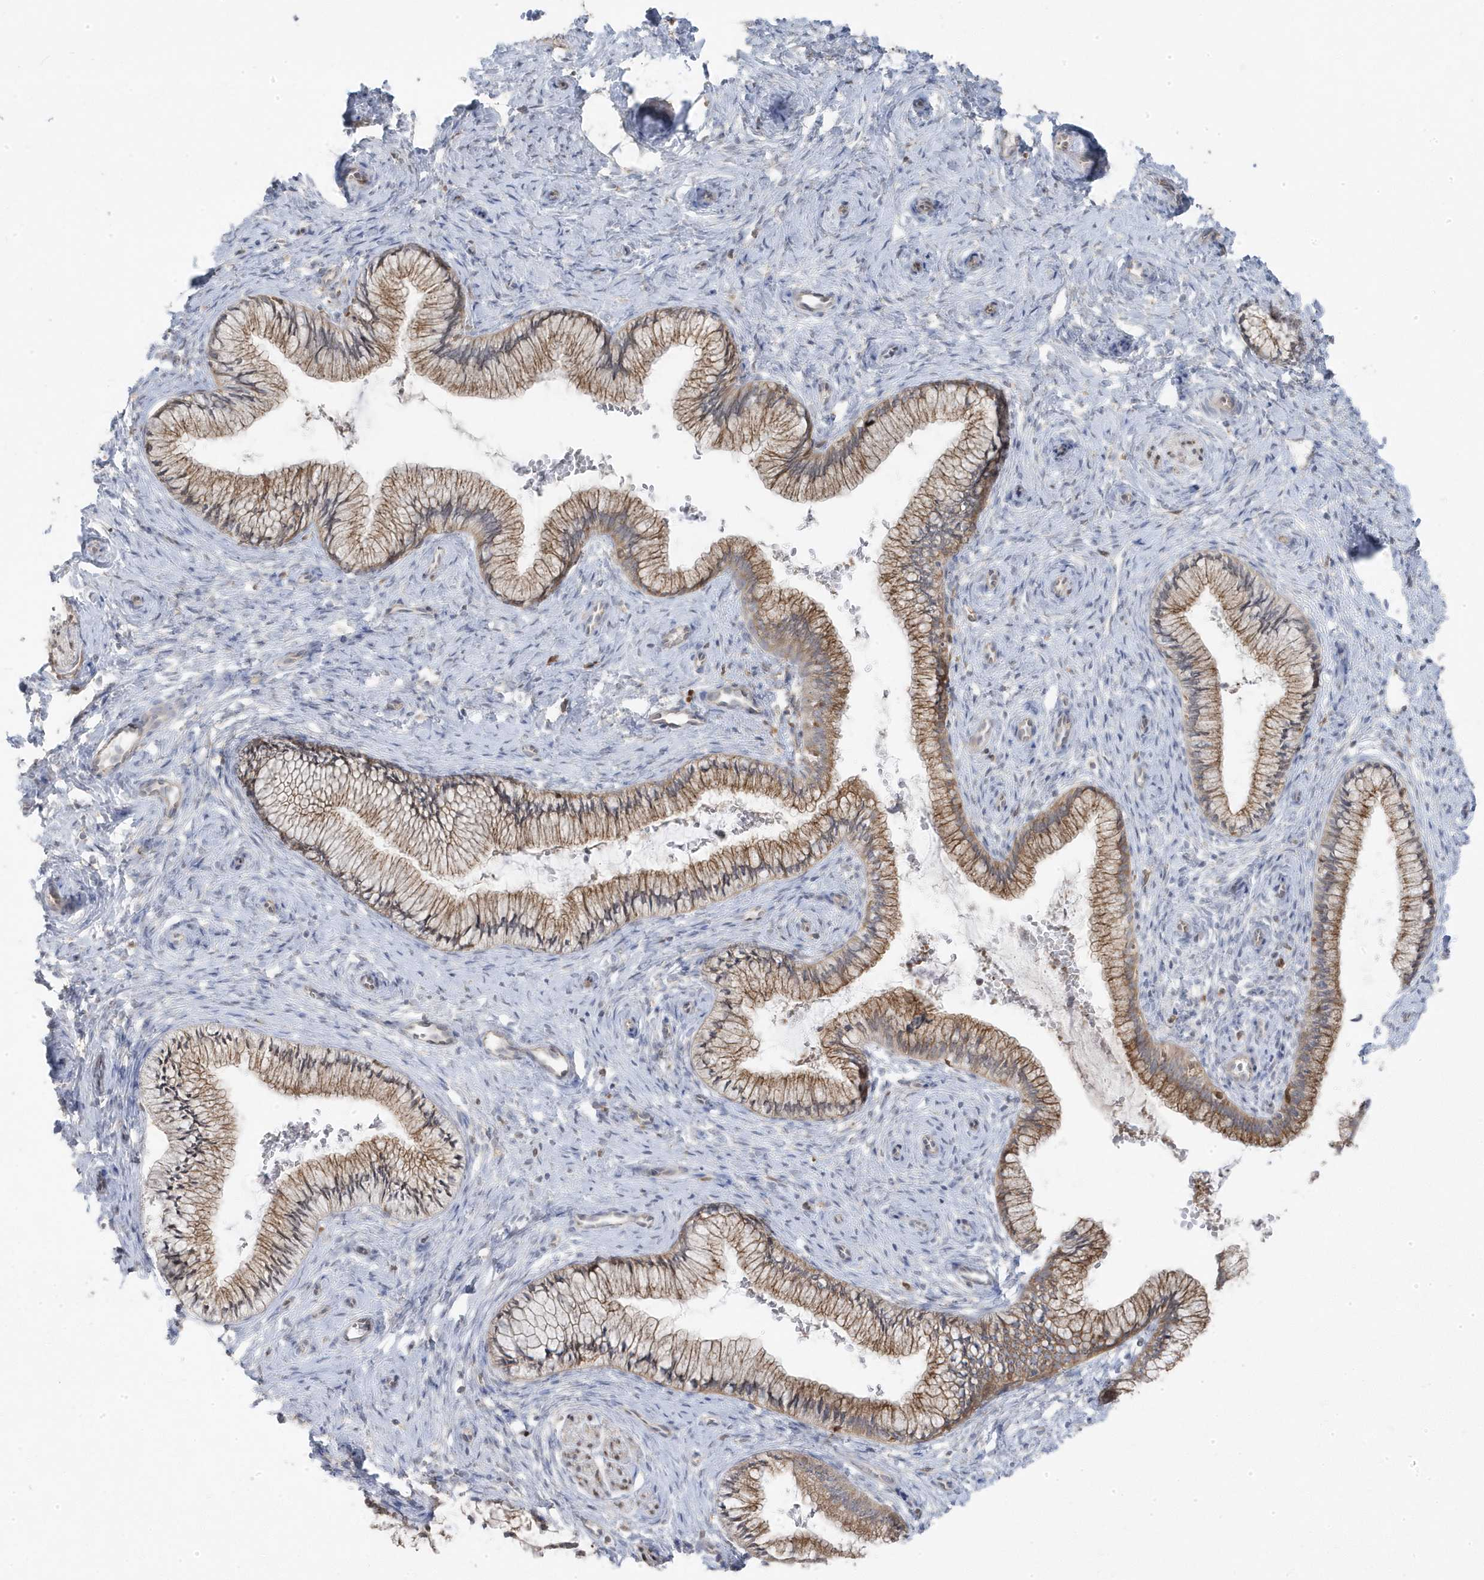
{"staining": {"intensity": "moderate", "quantity": "<25%", "location": "cytoplasmic/membranous"}, "tissue": "cervix", "cell_type": "Glandular cells", "image_type": "normal", "snomed": [{"axis": "morphology", "description": "Normal tissue, NOS"}, {"axis": "topography", "description": "Cervix"}], "caption": "Protein positivity by immunohistochemistry exhibits moderate cytoplasmic/membranous positivity in approximately <25% of glandular cells in benign cervix.", "gene": "ZNF654", "patient": {"sex": "female", "age": 27}}